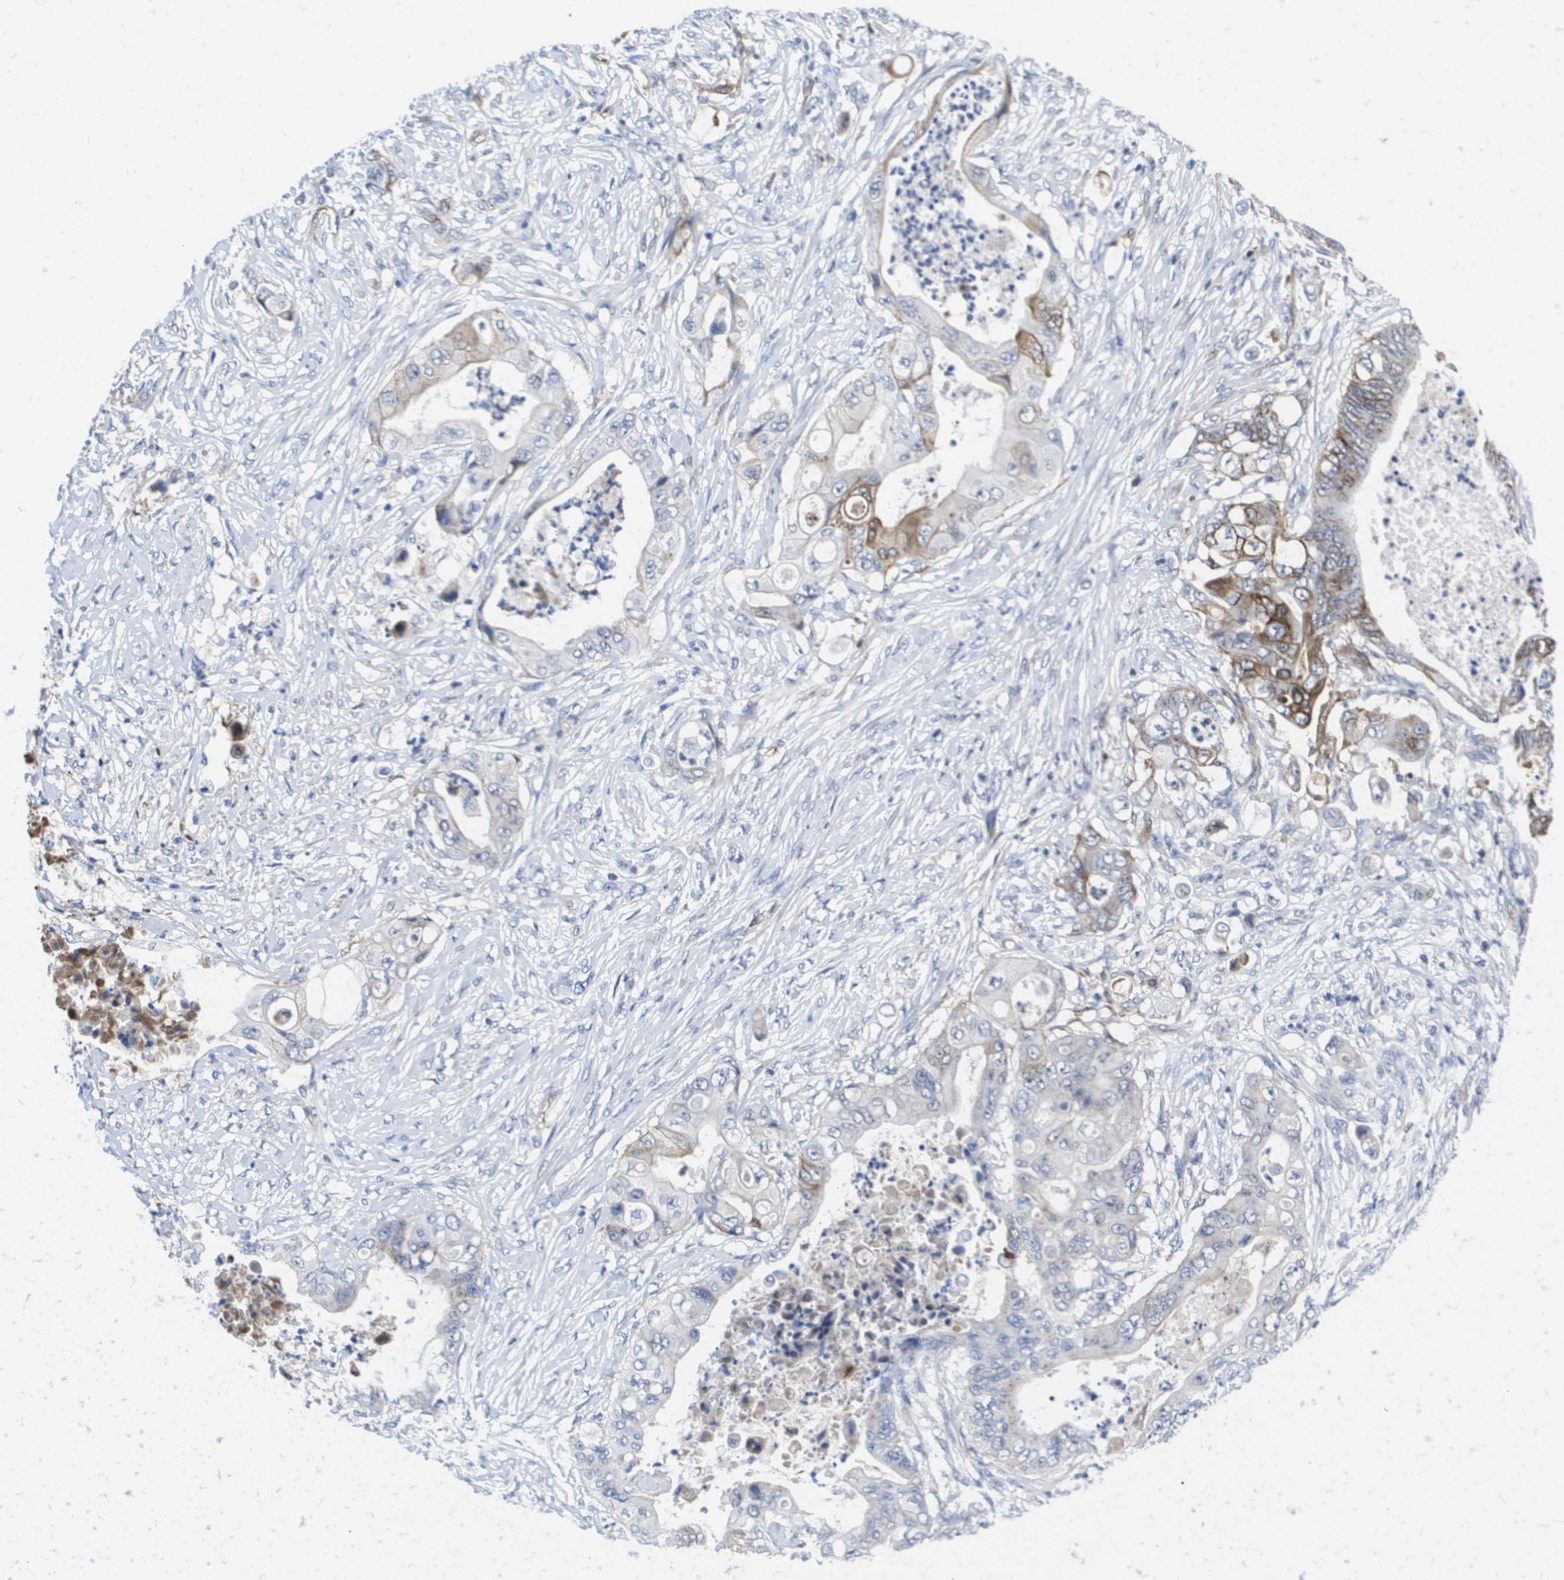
{"staining": {"intensity": "moderate", "quantity": "<25%", "location": "cytoplasmic/membranous"}, "tissue": "stomach cancer", "cell_type": "Tumor cells", "image_type": "cancer", "snomed": [{"axis": "morphology", "description": "Adenocarcinoma, NOS"}, {"axis": "topography", "description": "Stomach"}], "caption": "Protein expression by immunohistochemistry (IHC) shows moderate cytoplasmic/membranous expression in approximately <25% of tumor cells in stomach cancer (adenocarcinoma). (DAB IHC, brown staining for protein, blue staining for nuclei).", "gene": "SERPINC1", "patient": {"sex": "female", "age": 73}}